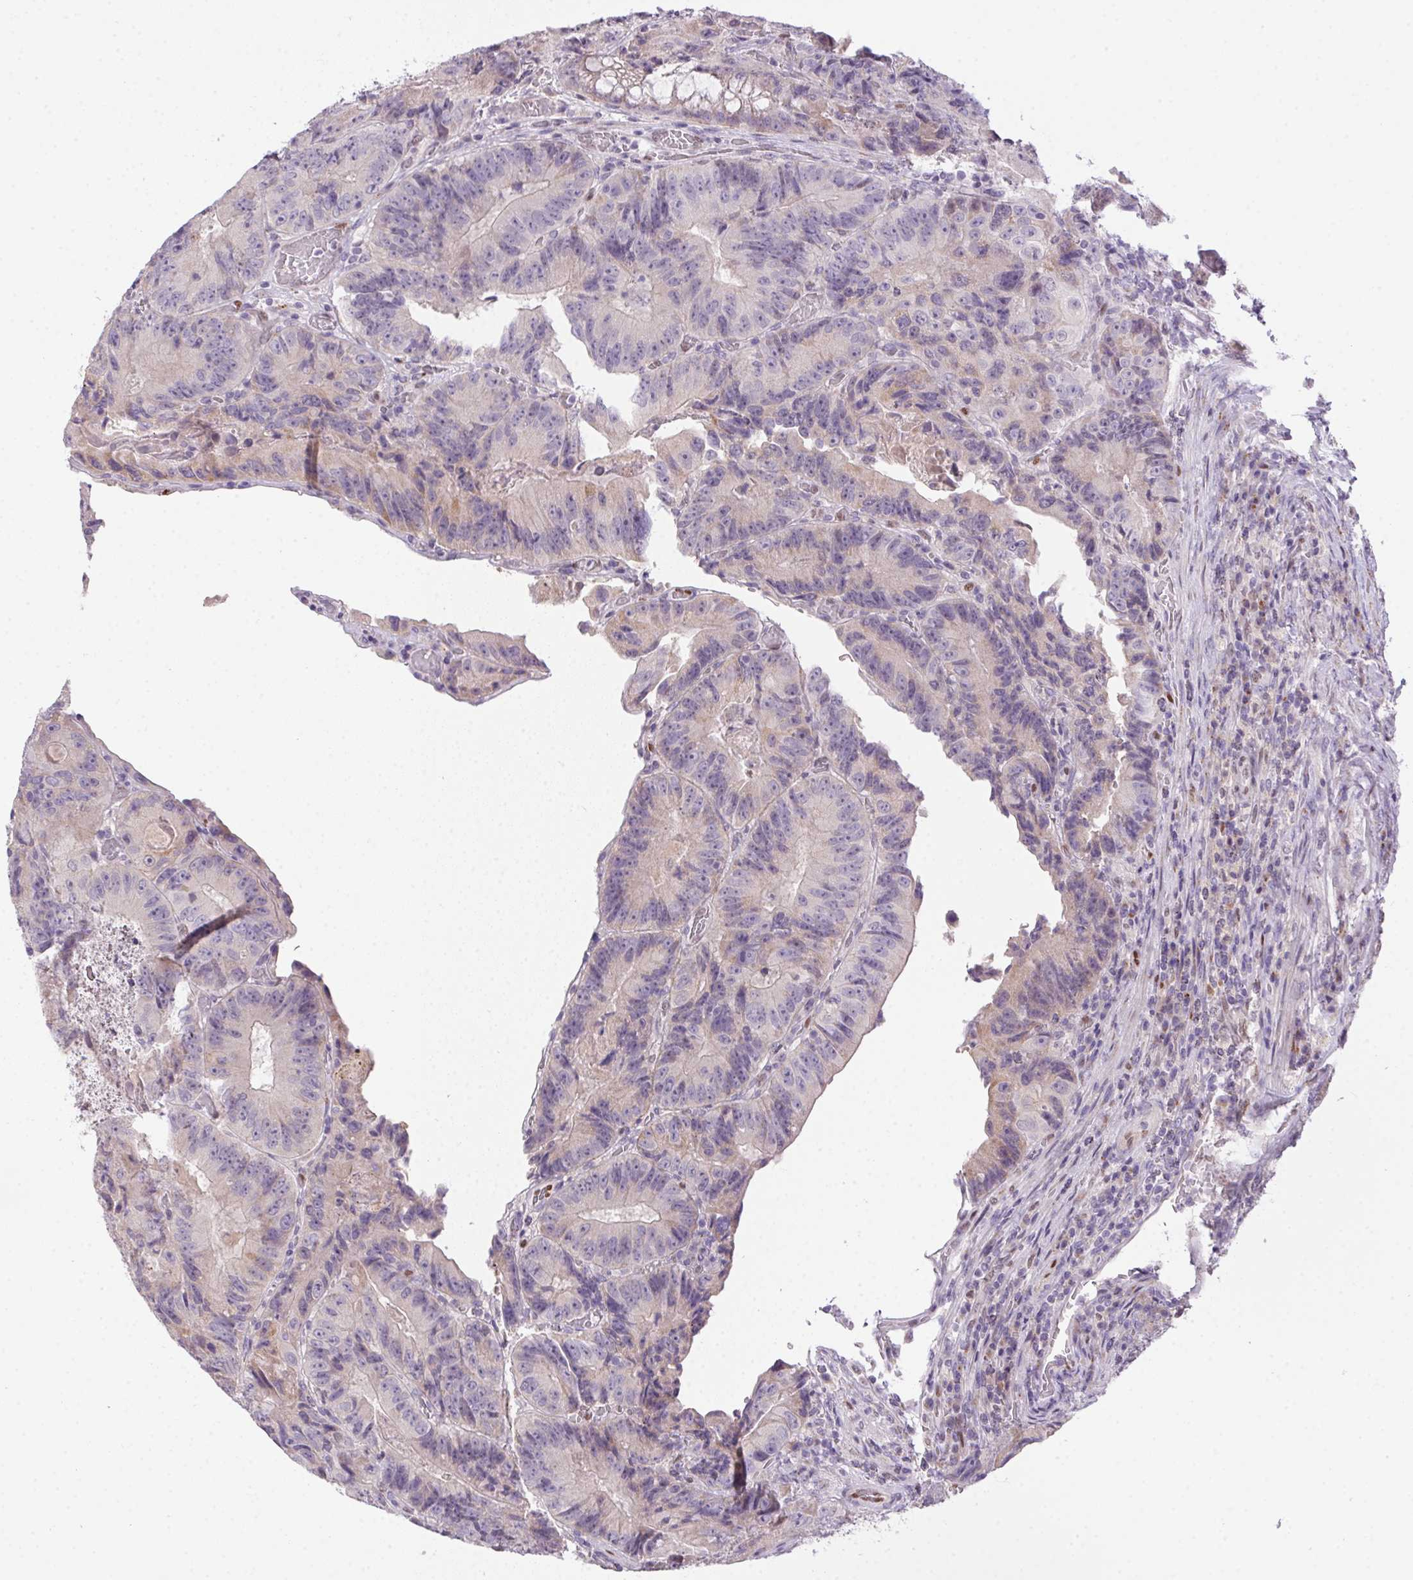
{"staining": {"intensity": "negative", "quantity": "none", "location": "none"}, "tissue": "colorectal cancer", "cell_type": "Tumor cells", "image_type": "cancer", "snomed": [{"axis": "morphology", "description": "Adenocarcinoma, NOS"}, {"axis": "topography", "description": "Colon"}], "caption": "Immunohistochemistry (IHC) photomicrograph of neoplastic tissue: colorectal adenocarcinoma stained with DAB (3,3'-diaminobenzidine) demonstrates no significant protein positivity in tumor cells.", "gene": "SP9", "patient": {"sex": "female", "age": 86}}